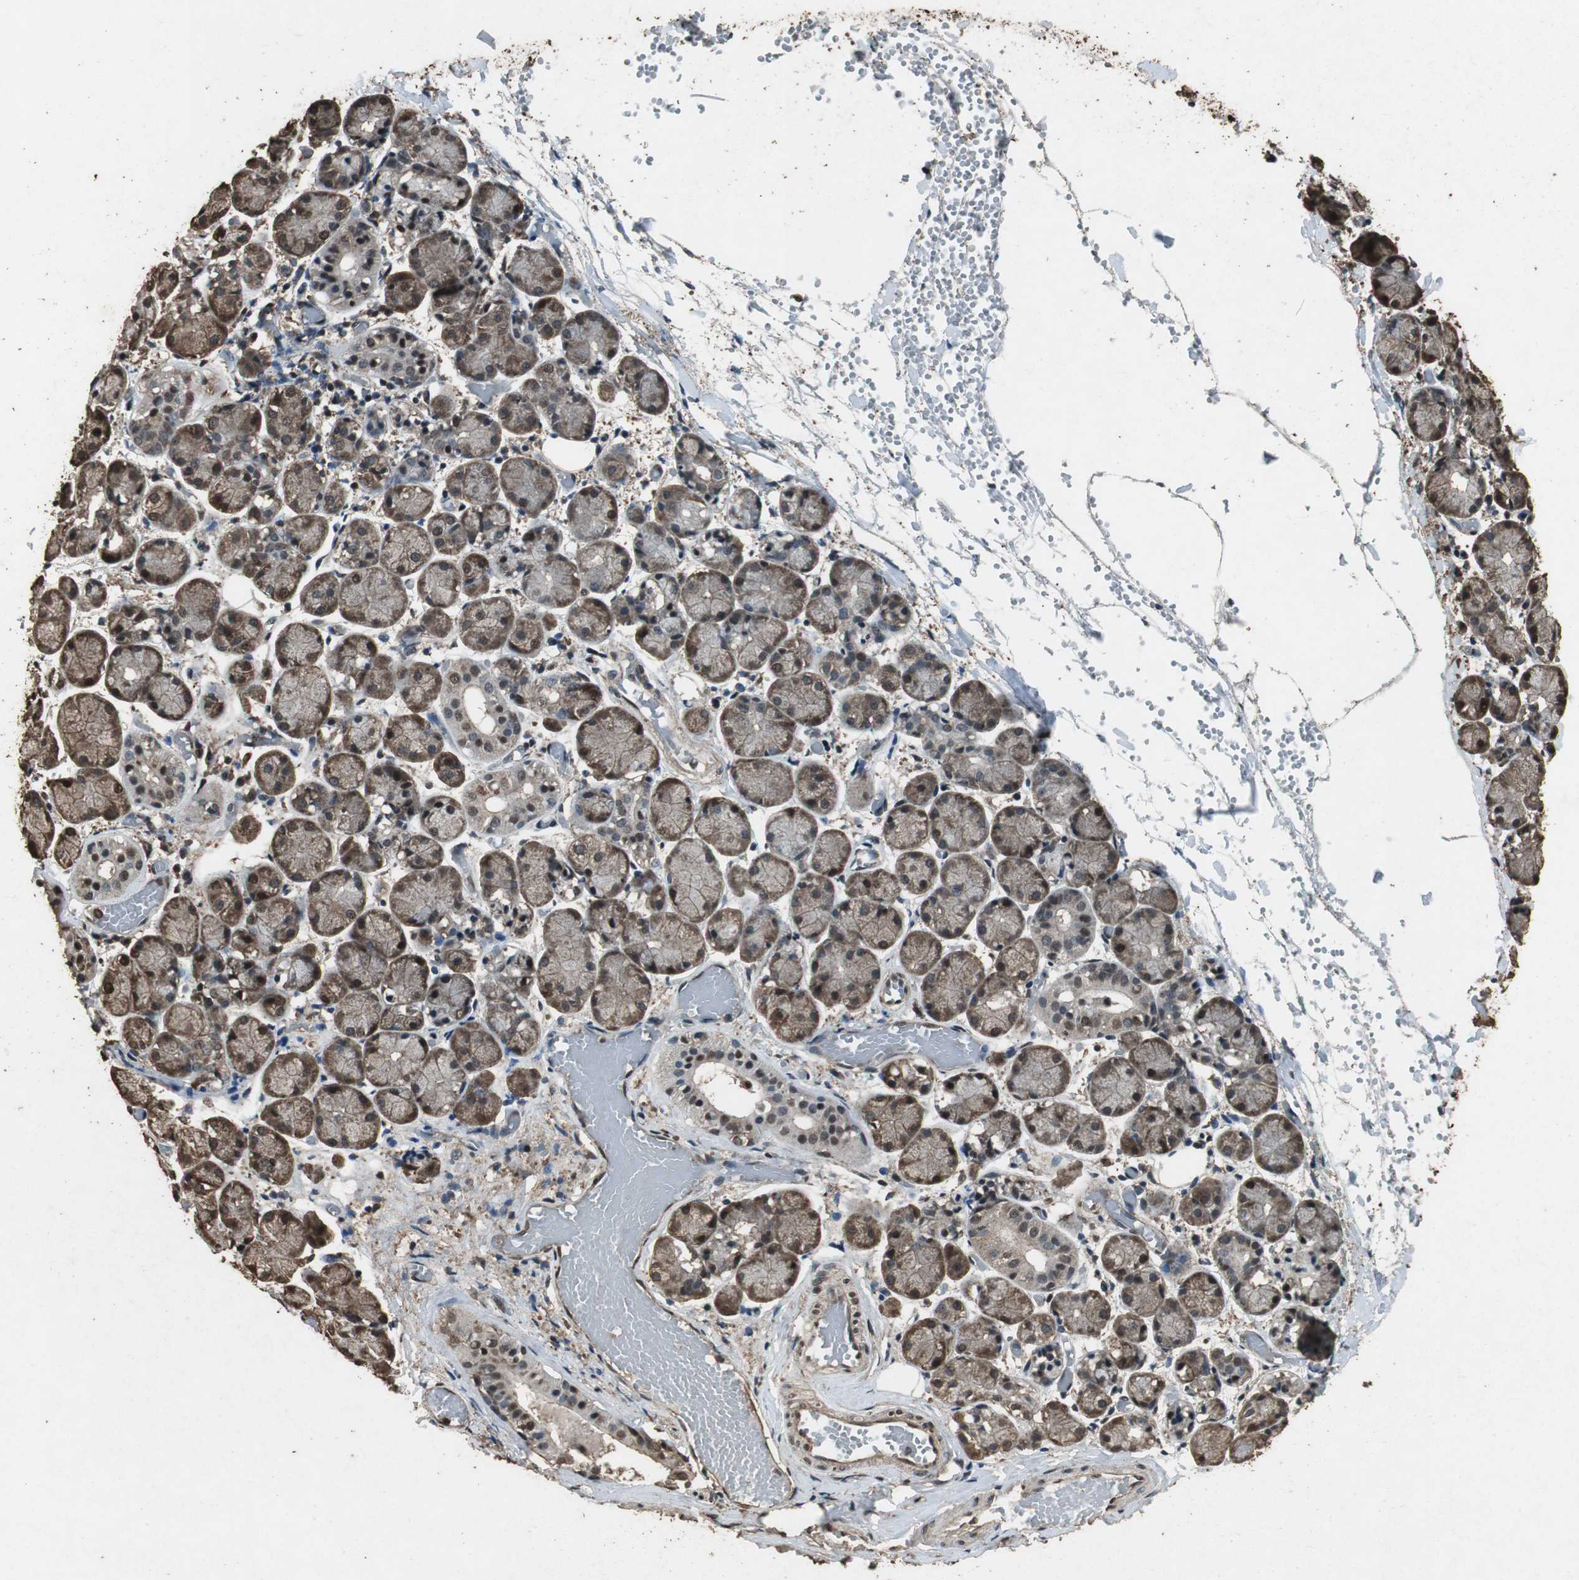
{"staining": {"intensity": "moderate", "quantity": ">75%", "location": "cytoplasmic/membranous,nuclear"}, "tissue": "salivary gland", "cell_type": "Glandular cells", "image_type": "normal", "snomed": [{"axis": "morphology", "description": "Normal tissue, NOS"}, {"axis": "topography", "description": "Salivary gland"}], "caption": "Immunohistochemistry (IHC) image of unremarkable salivary gland stained for a protein (brown), which exhibits medium levels of moderate cytoplasmic/membranous,nuclear staining in approximately >75% of glandular cells.", "gene": "PPP1R13B", "patient": {"sex": "female", "age": 24}}